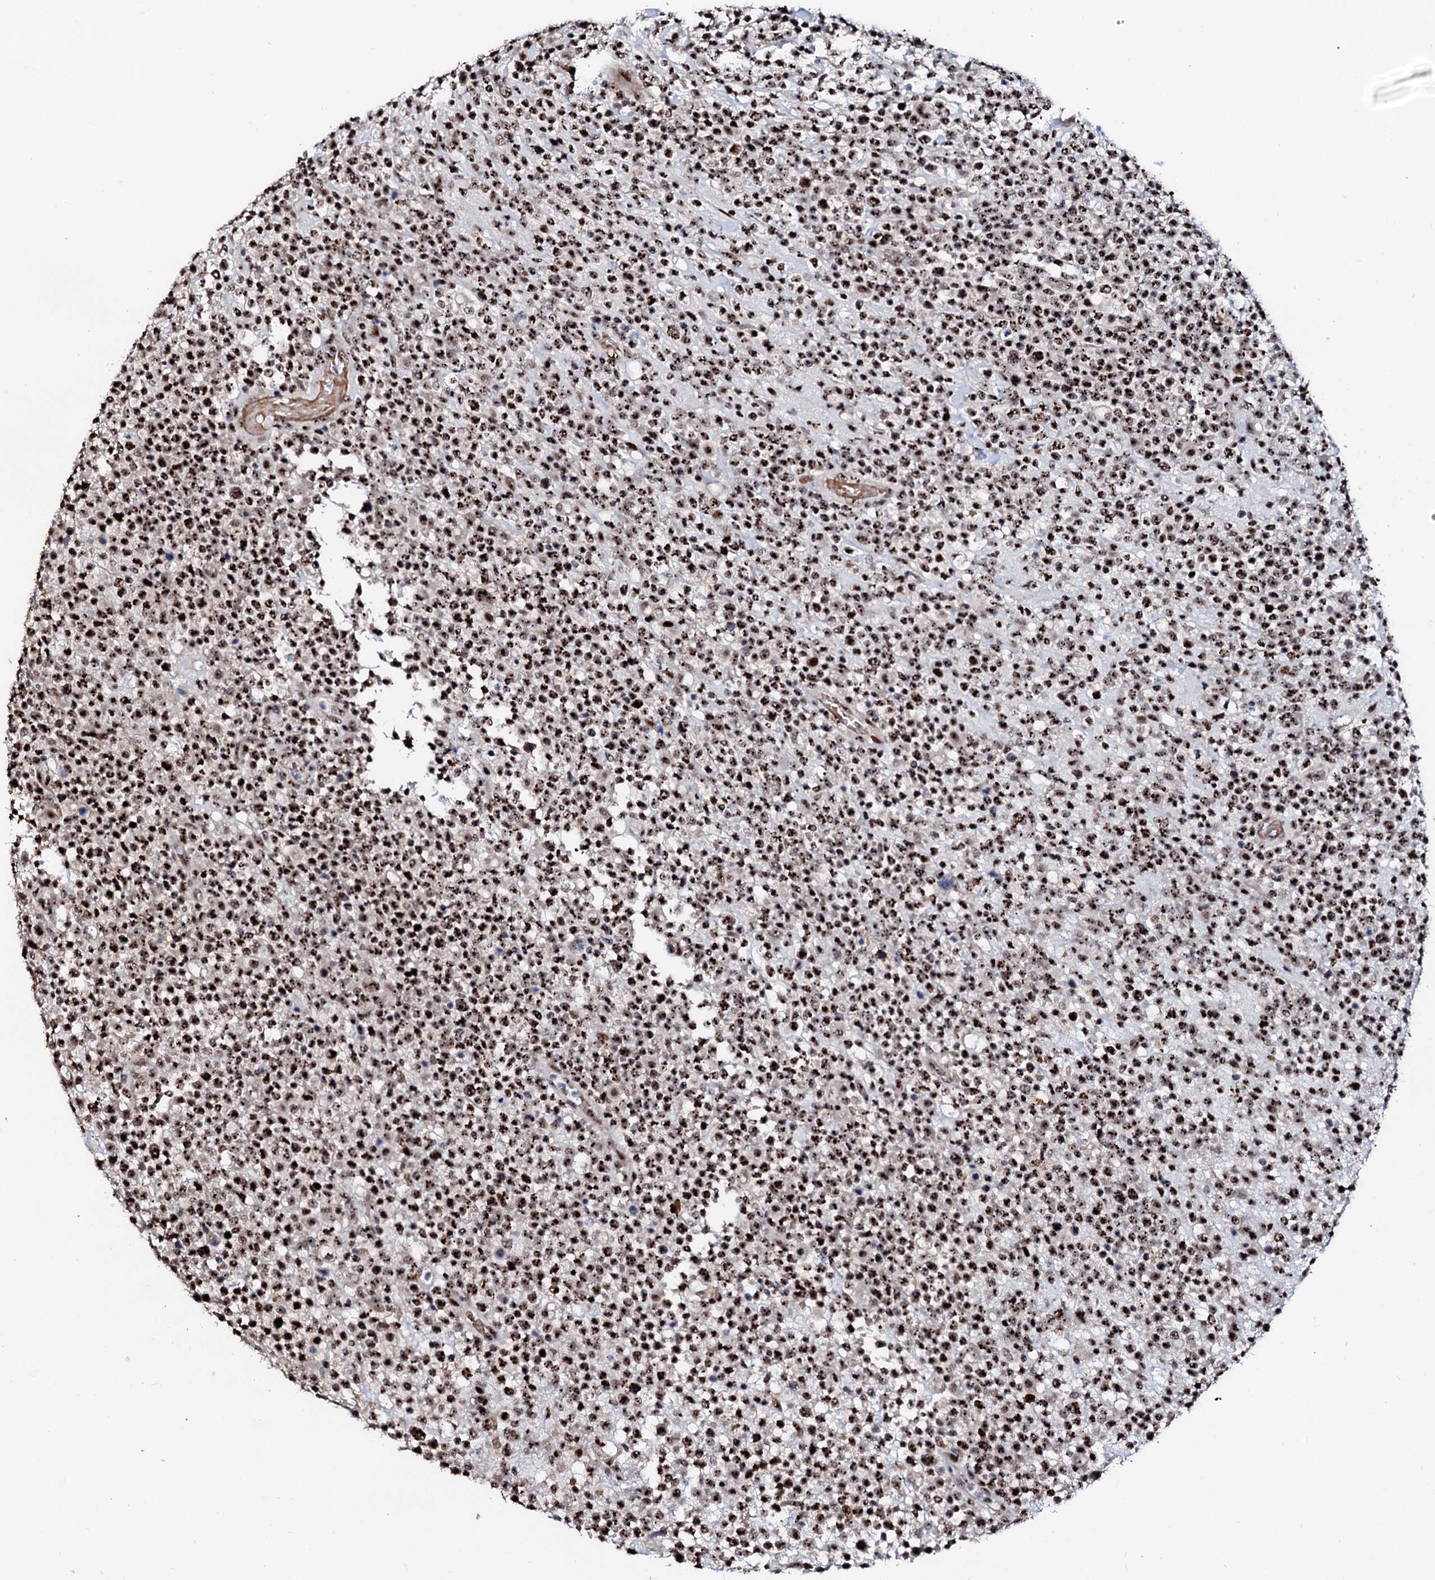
{"staining": {"intensity": "strong", "quantity": ">75%", "location": "nuclear"}, "tissue": "lymphoma", "cell_type": "Tumor cells", "image_type": "cancer", "snomed": [{"axis": "morphology", "description": "Malignant lymphoma, non-Hodgkin's type, High grade"}, {"axis": "topography", "description": "Colon"}], "caption": "Protein expression analysis of malignant lymphoma, non-Hodgkin's type (high-grade) displays strong nuclear positivity in approximately >75% of tumor cells. (Brightfield microscopy of DAB IHC at high magnification).", "gene": "NEUROG3", "patient": {"sex": "female", "age": 53}}